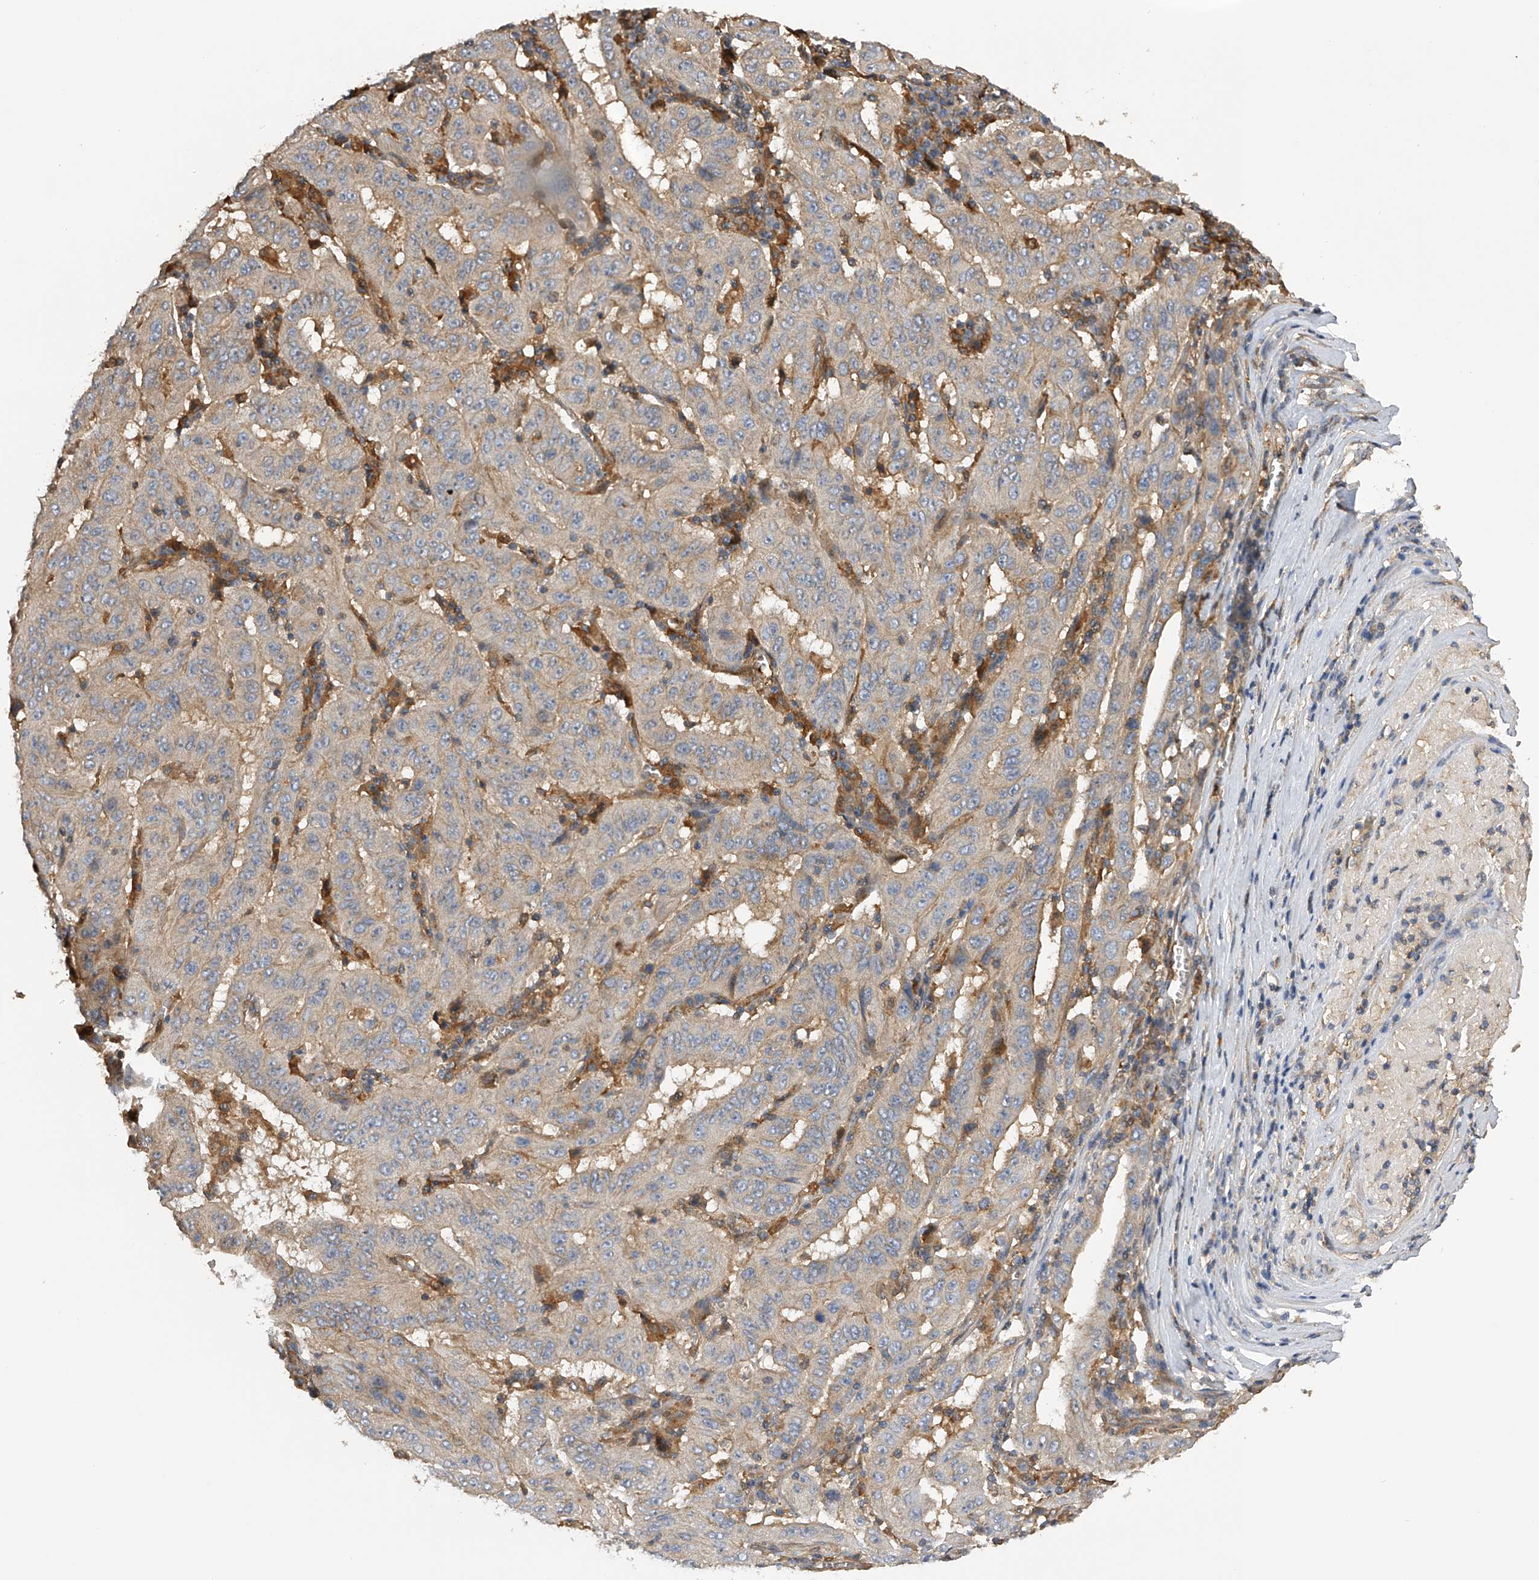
{"staining": {"intensity": "weak", "quantity": ">75%", "location": "cytoplasmic/membranous"}, "tissue": "pancreatic cancer", "cell_type": "Tumor cells", "image_type": "cancer", "snomed": [{"axis": "morphology", "description": "Adenocarcinoma, NOS"}, {"axis": "topography", "description": "Pancreas"}], "caption": "Protein expression analysis of adenocarcinoma (pancreatic) displays weak cytoplasmic/membranous positivity in about >75% of tumor cells.", "gene": "PTPRA", "patient": {"sex": "male", "age": 63}}